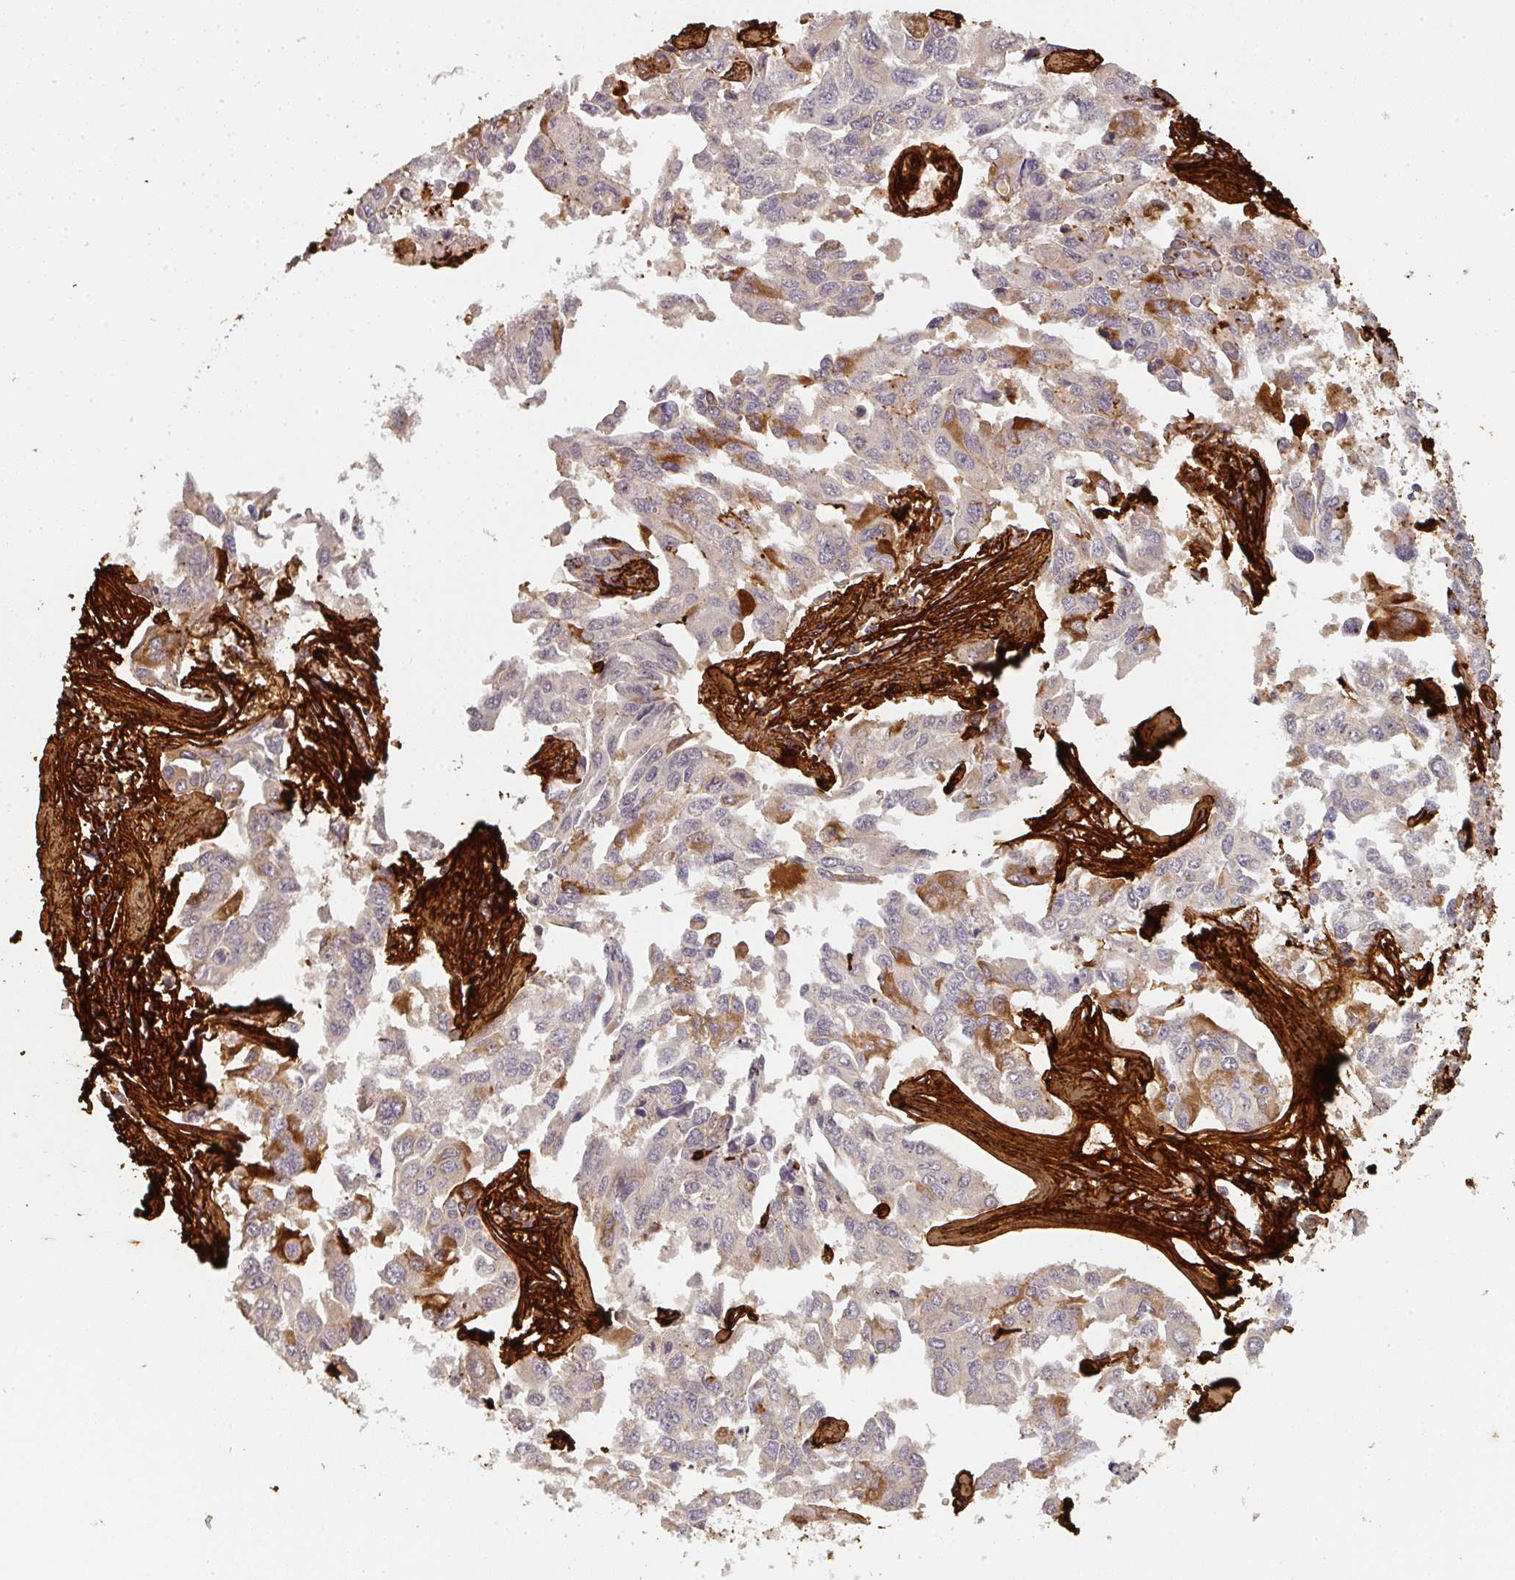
{"staining": {"intensity": "negative", "quantity": "none", "location": "none"}, "tissue": "lung cancer", "cell_type": "Tumor cells", "image_type": "cancer", "snomed": [{"axis": "morphology", "description": "Adenocarcinoma, NOS"}, {"axis": "topography", "description": "Lung"}], "caption": "Immunohistochemical staining of lung adenocarcinoma reveals no significant positivity in tumor cells.", "gene": "COL3A1", "patient": {"sex": "male", "age": 64}}